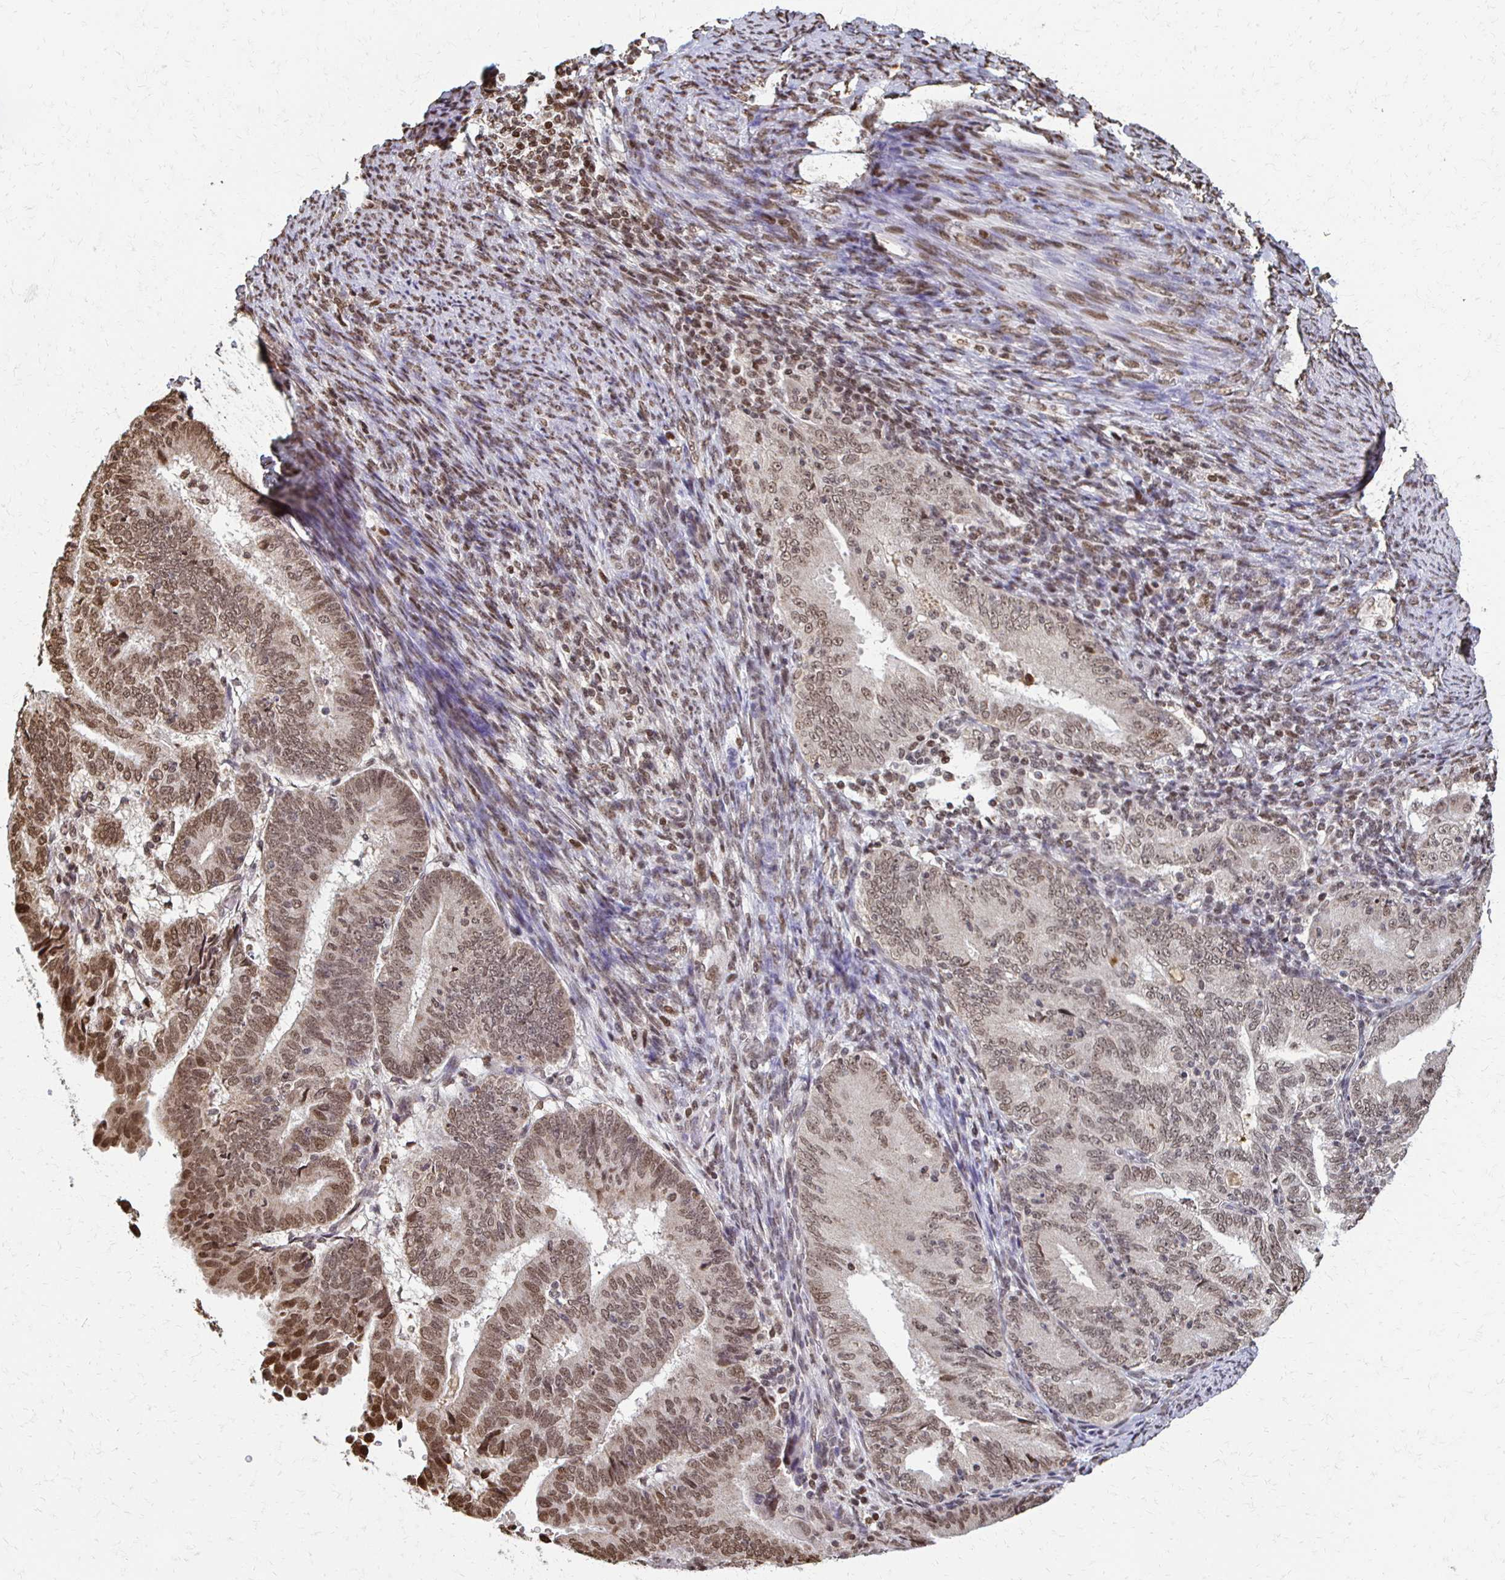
{"staining": {"intensity": "weak", "quantity": ">75%", "location": "cytoplasmic/membranous,nuclear"}, "tissue": "endometrial cancer", "cell_type": "Tumor cells", "image_type": "cancer", "snomed": [{"axis": "morphology", "description": "Adenocarcinoma, NOS"}, {"axis": "topography", "description": "Endometrium"}], "caption": "Protein staining of adenocarcinoma (endometrial) tissue reveals weak cytoplasmic/membranous and nuclear expression in approximately >75% of tumor cells.", "gene": "HOXA9", "patient": {"sex": "female", "age": 70}}